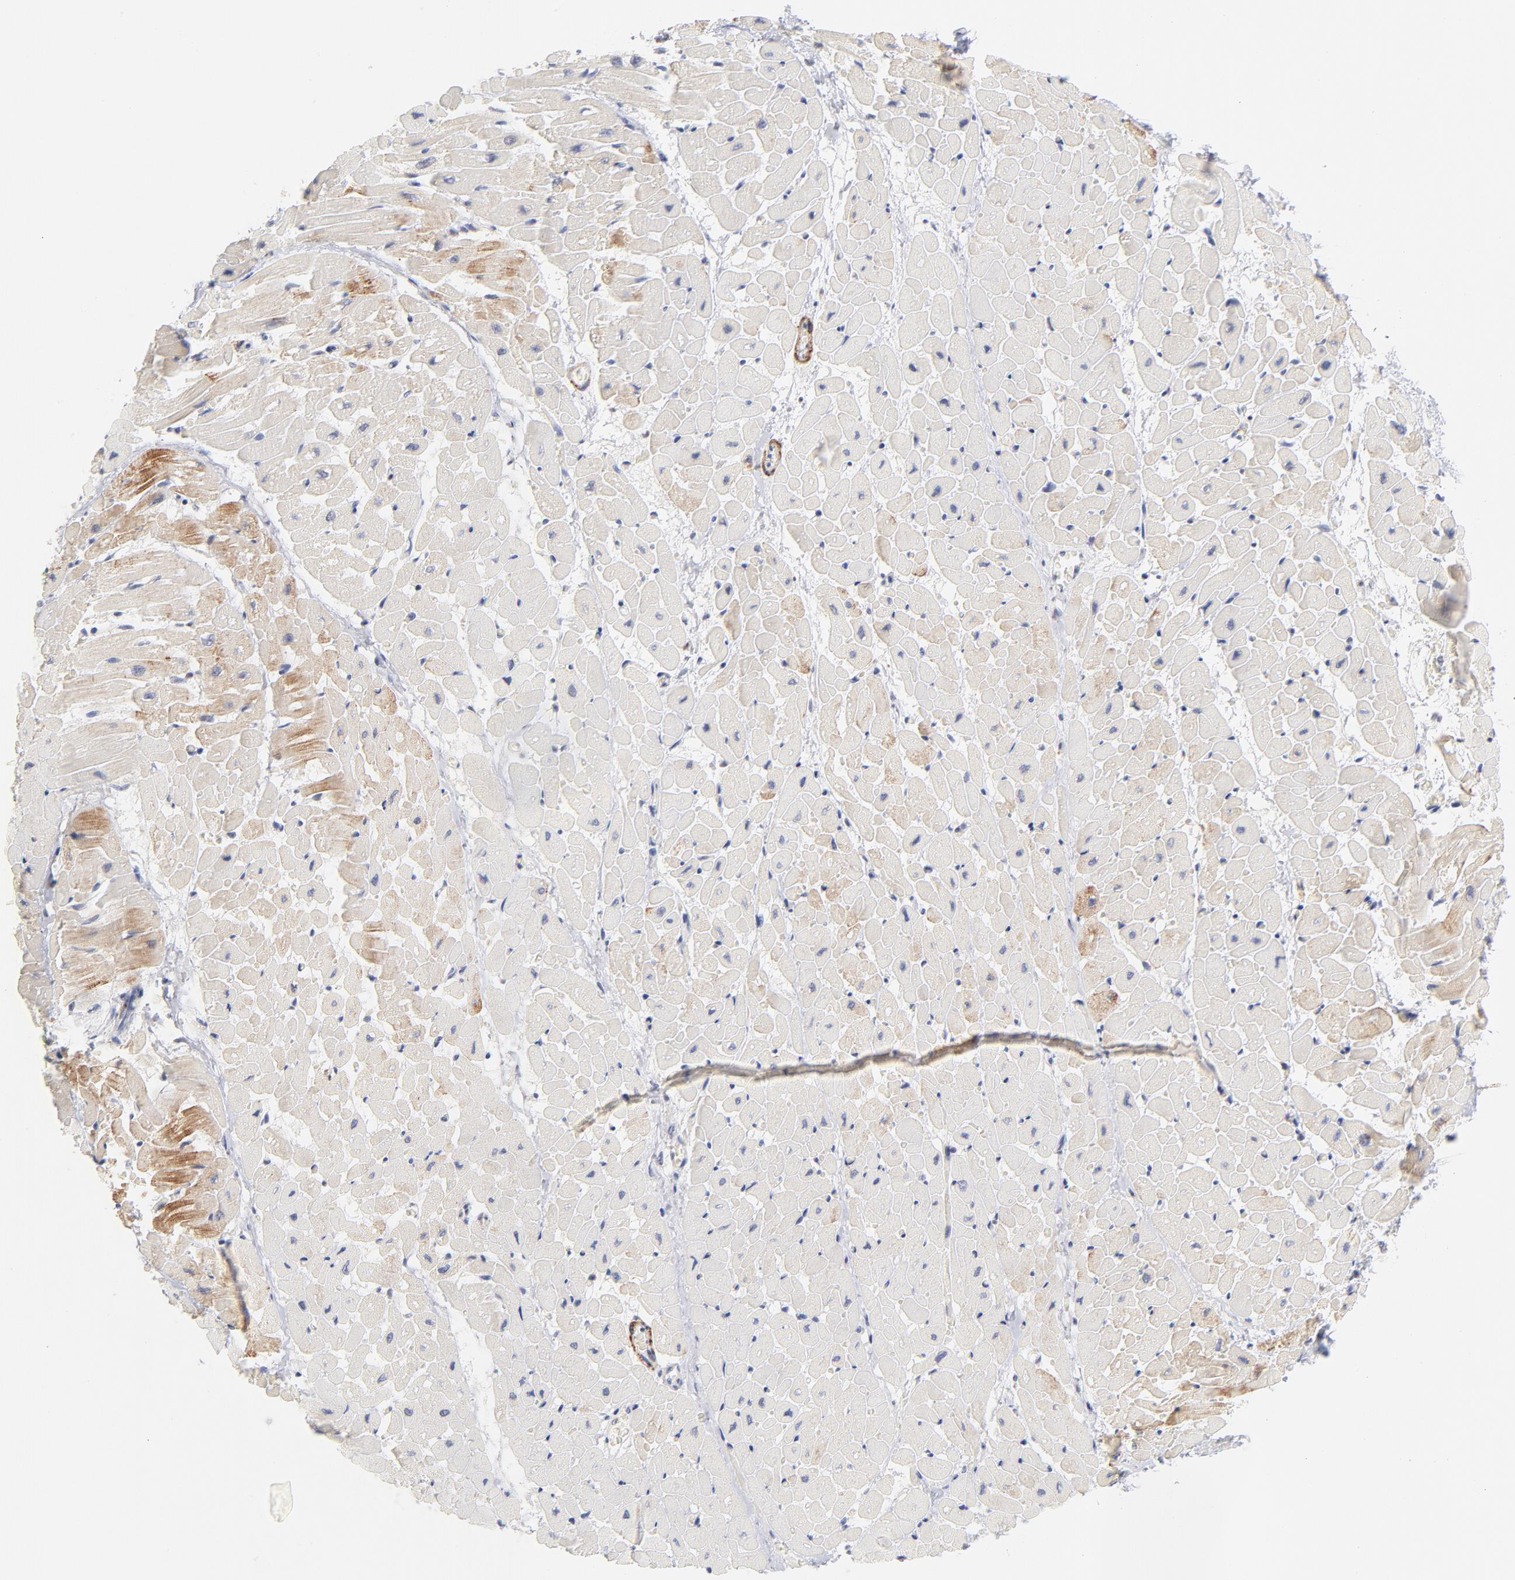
{"staining": {"intensity": "weak", "quantity": ">75%", "location": "cytoplasmic/membranous"}, "tissue": "heart muscle", "cell_type": "Cardiomyocytes", "image_type": "normal", "snomed": [{"axis": "morphology", "description": "Normal tissue, NOS"}, {"axis": "topography", "description": "Heart"}], "caption": "Immunohistochemical staining of normal human heart muscle displays low levels of weak cytoplasmic/membranous expression in about >75% of cardiomyocytes. (DAB (3,3'-diaminobenzidine) = brown stain, brightfield microscopy at high magnification).", "gene": "MID1", "patient": {"sex": "male", "age": 45}}